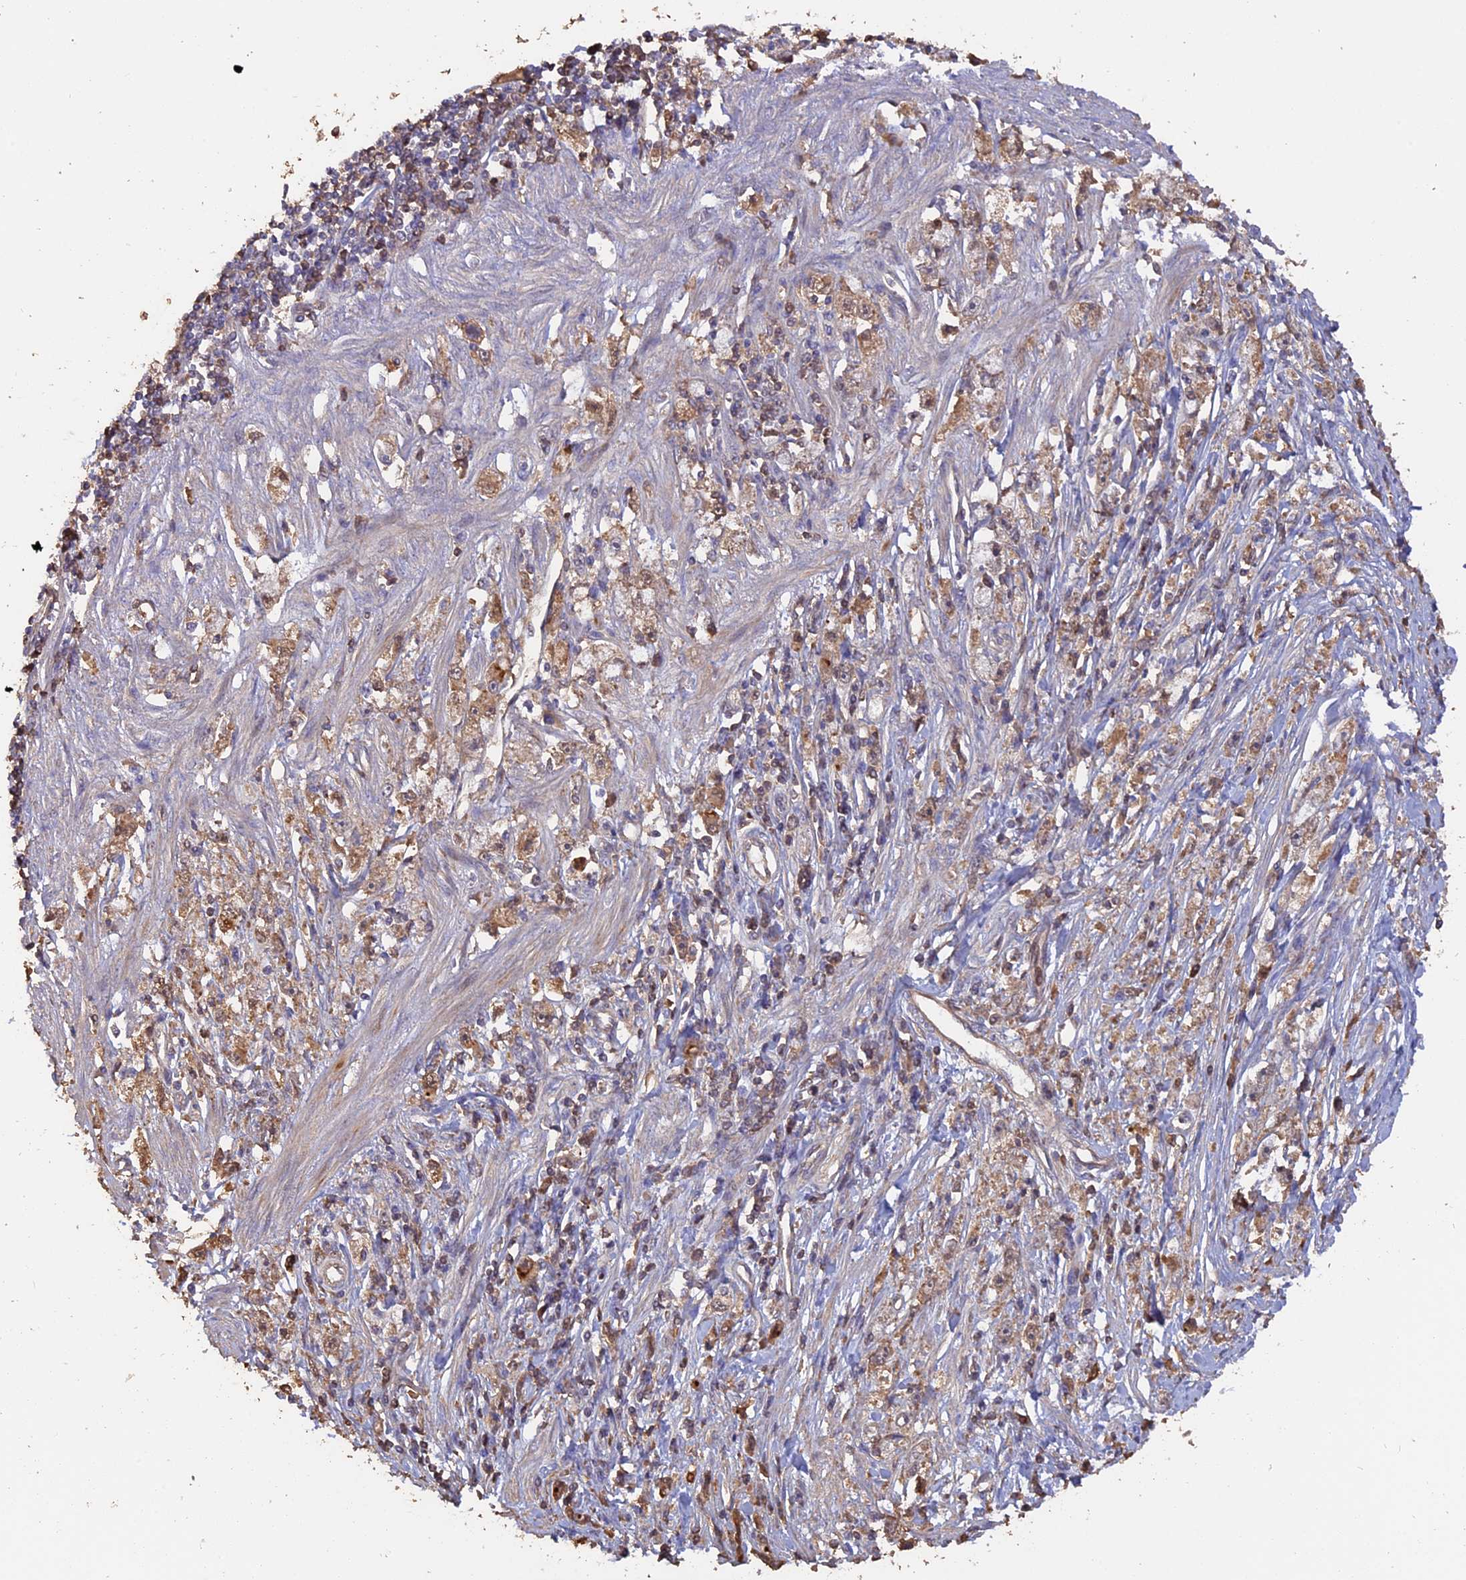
{"staining": {"intensity": "moderate", "quantity": ">75%", "location": "cytoplasmic/membranous"}, "tissue": "stomach cancer", "cell_type": "Tumor cells", "image_type": "cancer", "snomed": [{"axis": "morphology", "description": "Adenocarcinoma, NOS"}, {"axis": "topography", "description": "Stomach"}], "caption": "This is a photomicrograph of immunohistochemistry staining of adenocarcinoma (stomach), which shows moderate expression in the cytoplasmic/membranous of tumor cells.", "gene": "RASAL1", "patient": {"sex": "female", "age": 59}}